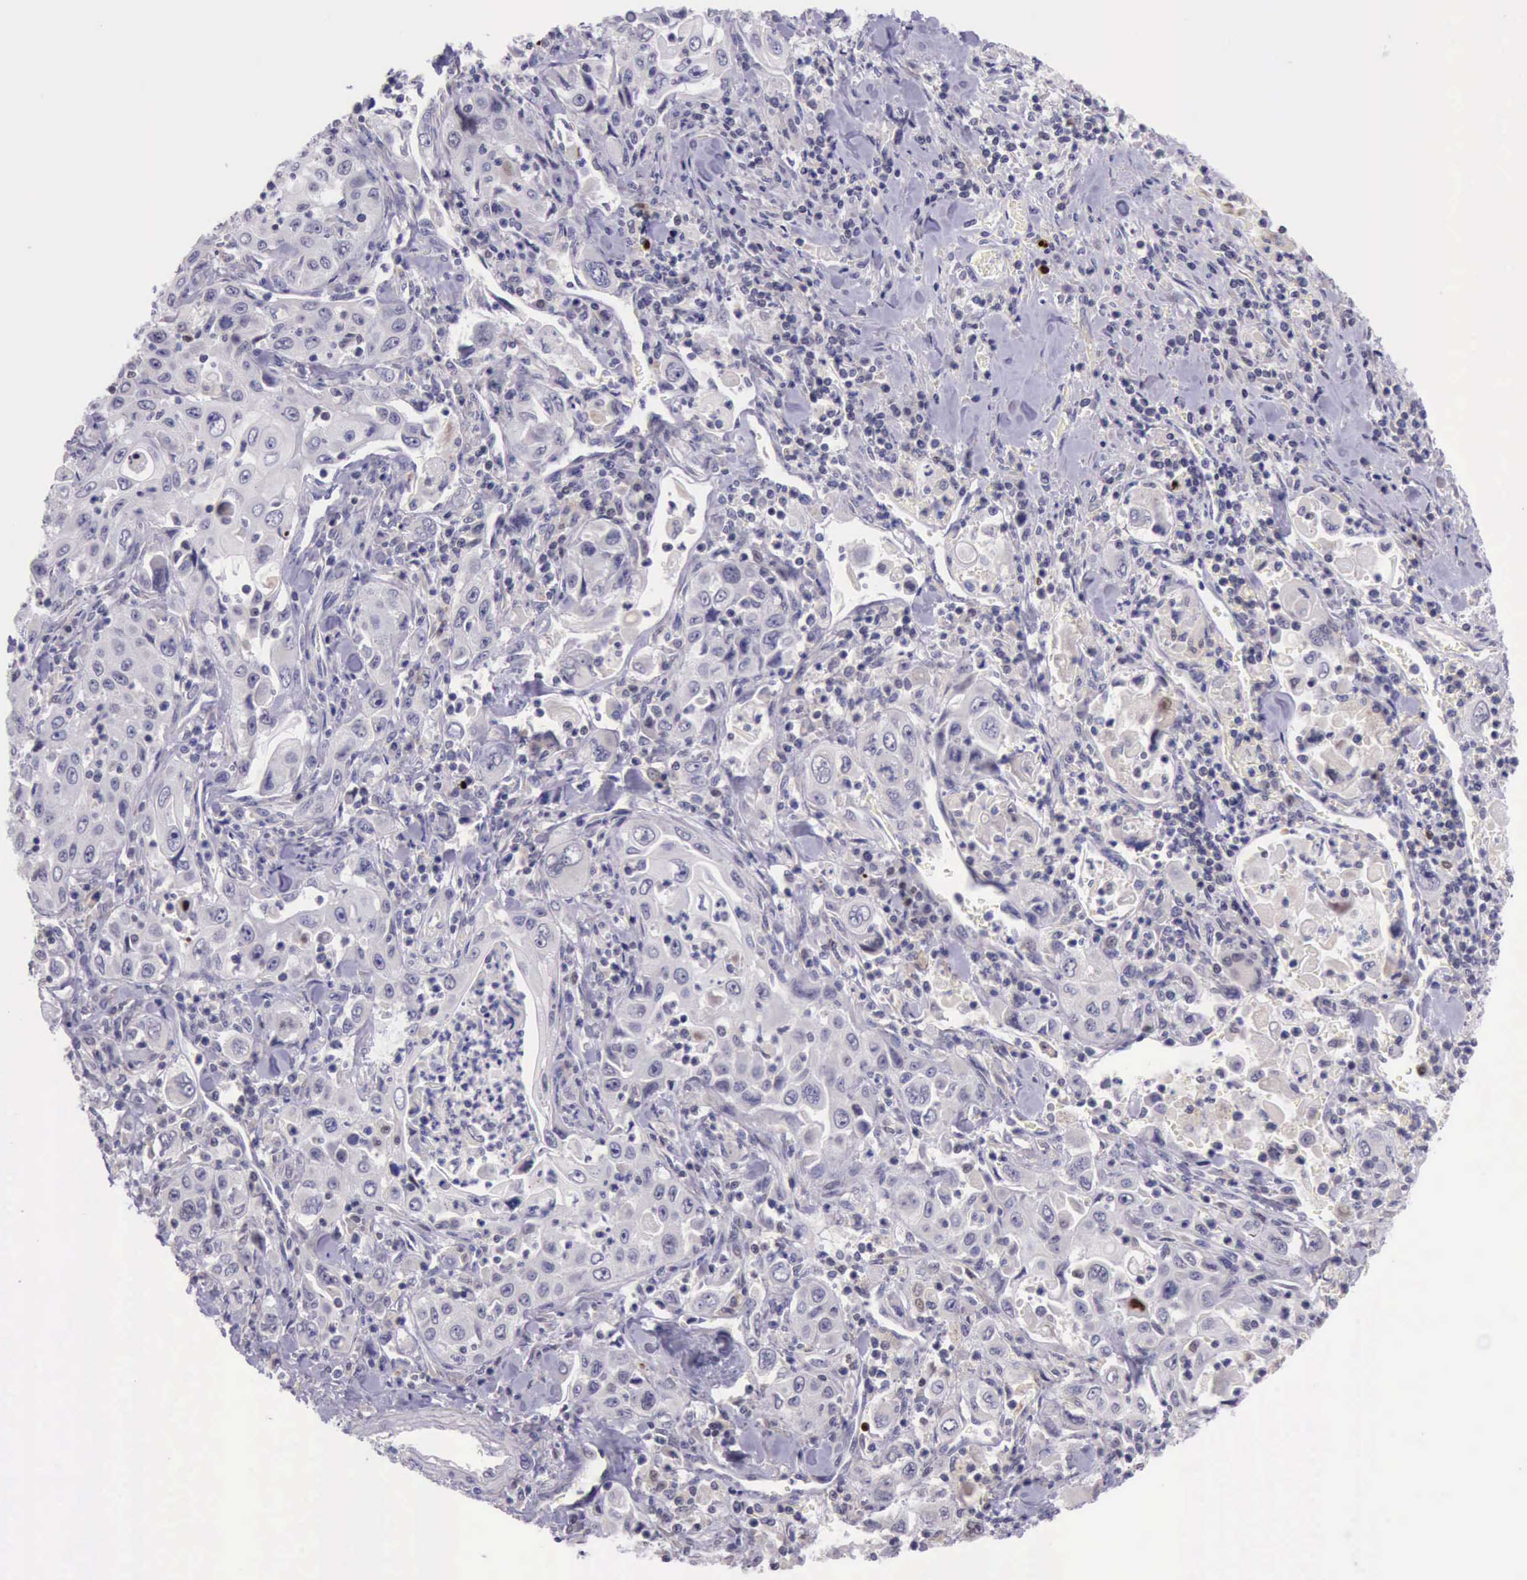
{"staining": {"intensity": "strong", "quantity": "<25%", "location": "nuclear"}, "tissue": "pancreatic cancer", "cell_type": "Tumor cells", "image_type": "cancer", "snomed": [{"axis": "morphology", "description": "Adenocarcinoma, NOS"}, {"axis": "topography", "description": "Pancreas"}], "caption": "An image of human pancreatic cancer stained for a protein exhibits strong nuclear brown staining in tumor cells.", "gene": "PARP1", "patient": {"sex": "male", "age": 70}}